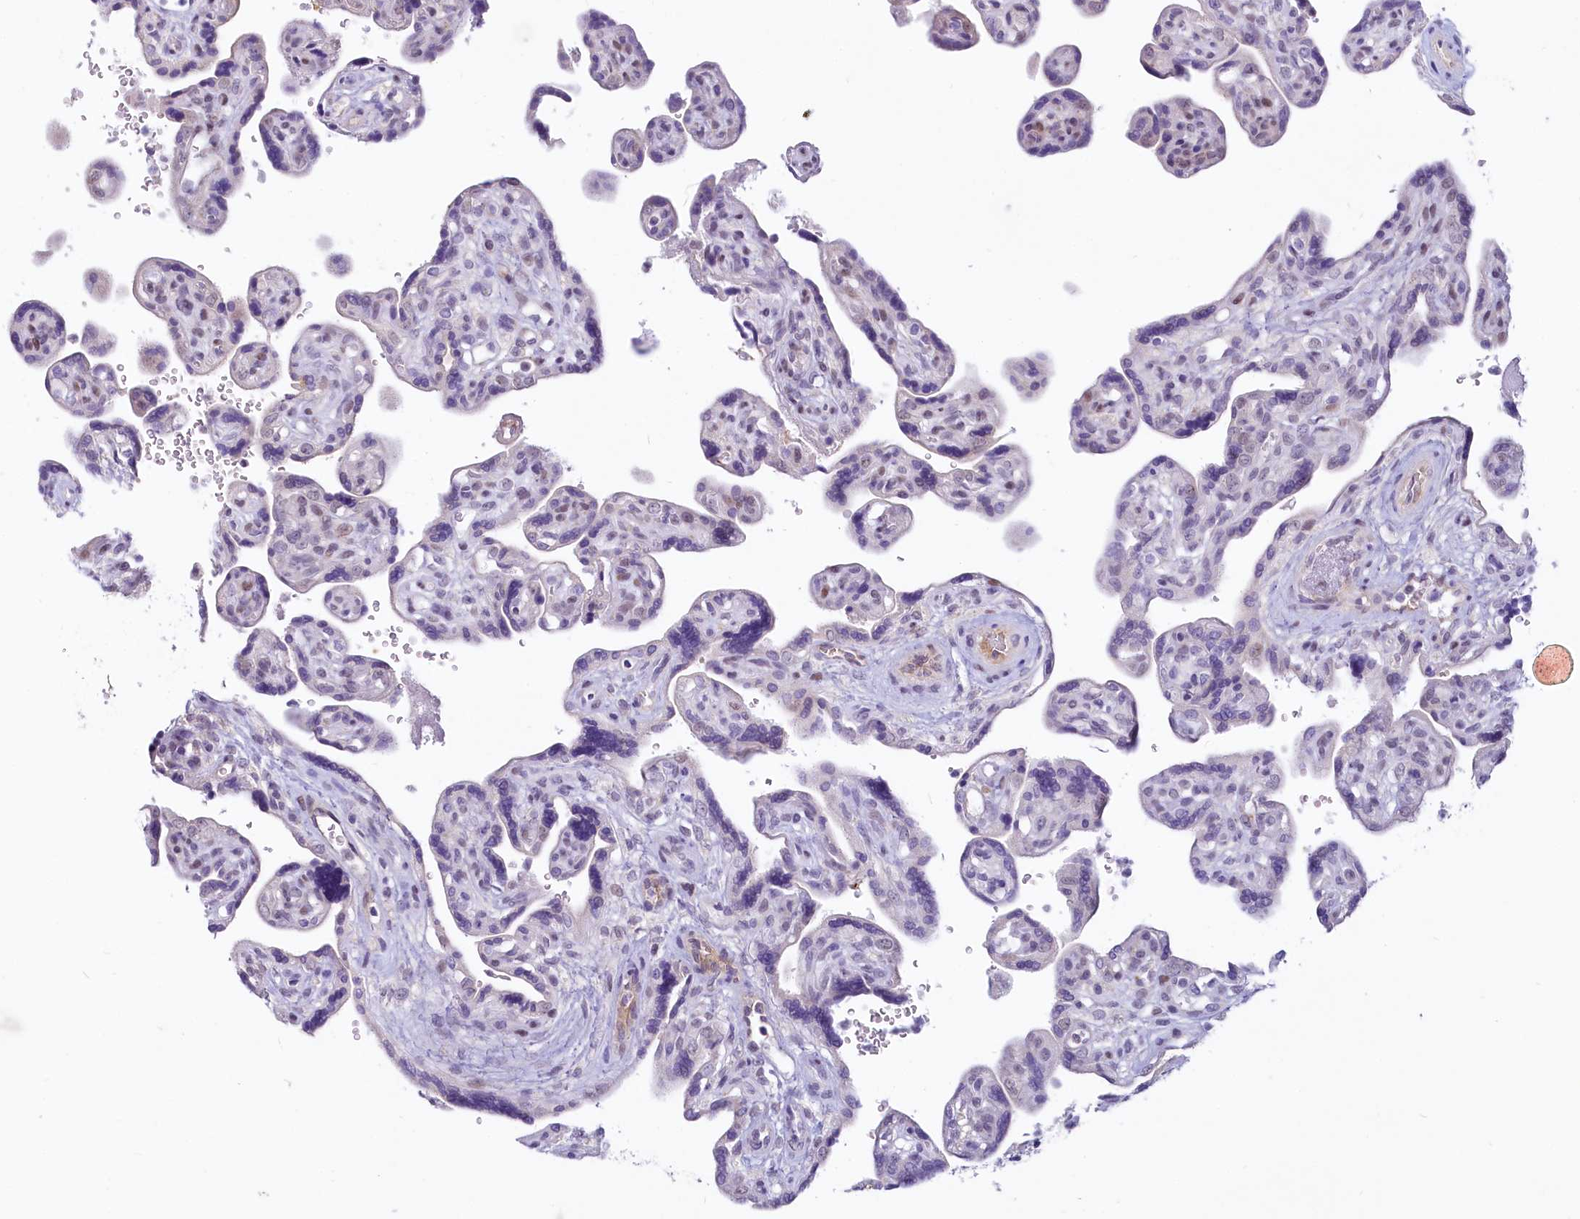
{"staining": {"intensity": "moderate", "quantity": "<25%", "location": "cytoplasmic/membranous"}, "tissue": "placenta", "cell_type": "Trophoblastic cells", "image_type": "normal", "snomed": [{"axis": "morphology", "description": "Normal tissue, NOS"}, {"axis": "topography", "description": "Placenta"}], "caption": "Immunohistochemical staining of normal placenta displays moderate cytoplasmic/membranous protein staining in approximately <25% of trophoblastic cells. Using DAB (3,3'-diaminobenzidine) (brown) and hematoxylin (blue) stains, captured at high magnification using brightfield microscopy.", "gene": "PROCR", "patient": {"sex": "female", "age": 39}}